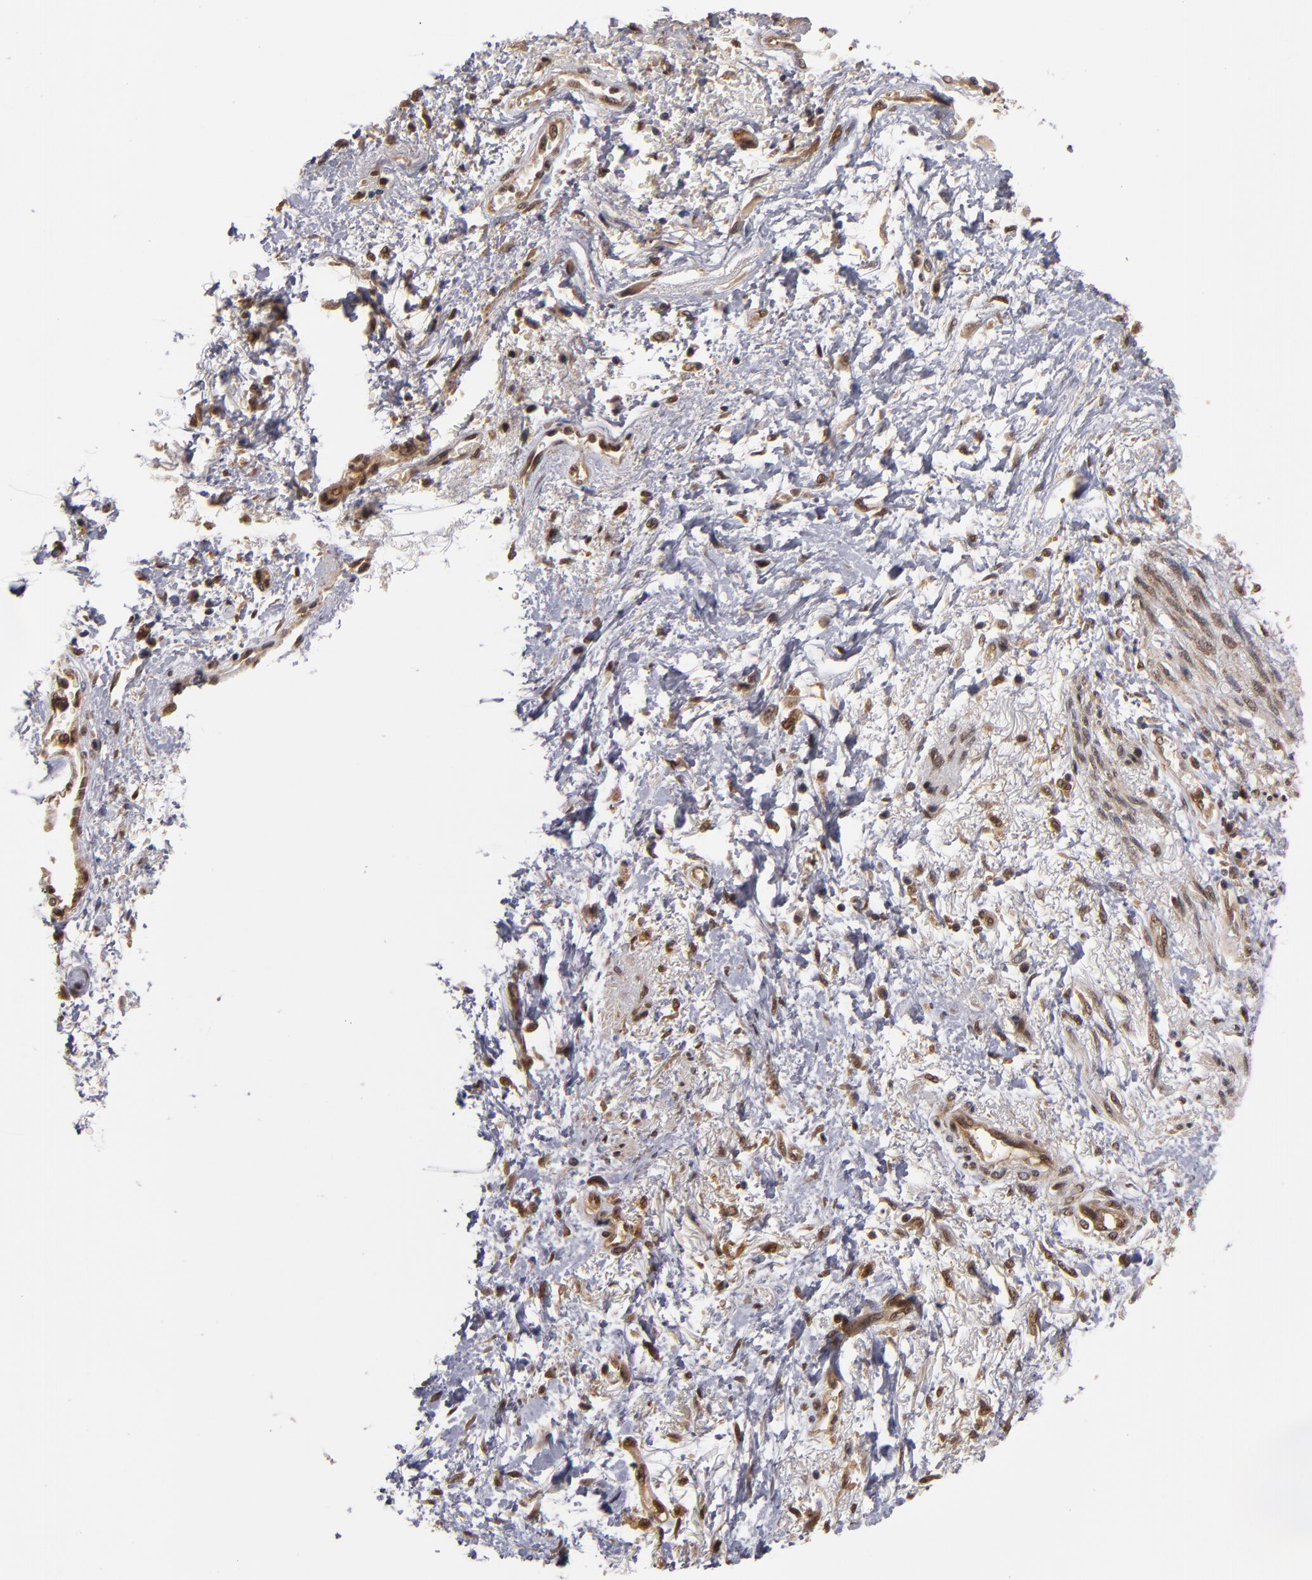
{"staining": {"intensity": "moderate", "quantity": ">75%", "location": "cytoplasmic/membranous,nuclear"}, "tissue": "skin", "cell_type": "Epidermal cells", "image_type": "normal", "snomed": [{"axis": "morphology", "description": "Normal tissue, NOS"}, {"axis": "topography", "description": "Anal"}], "caption": "About >75% of epidermal cells in benign human skin demonstrate moderate cytoplasmic/membranous,nuclear protein positivity as visualized by brown immunohistochemical staining.", "gene": "CUL5", "patient": {"sex": "female", "age": 46}}